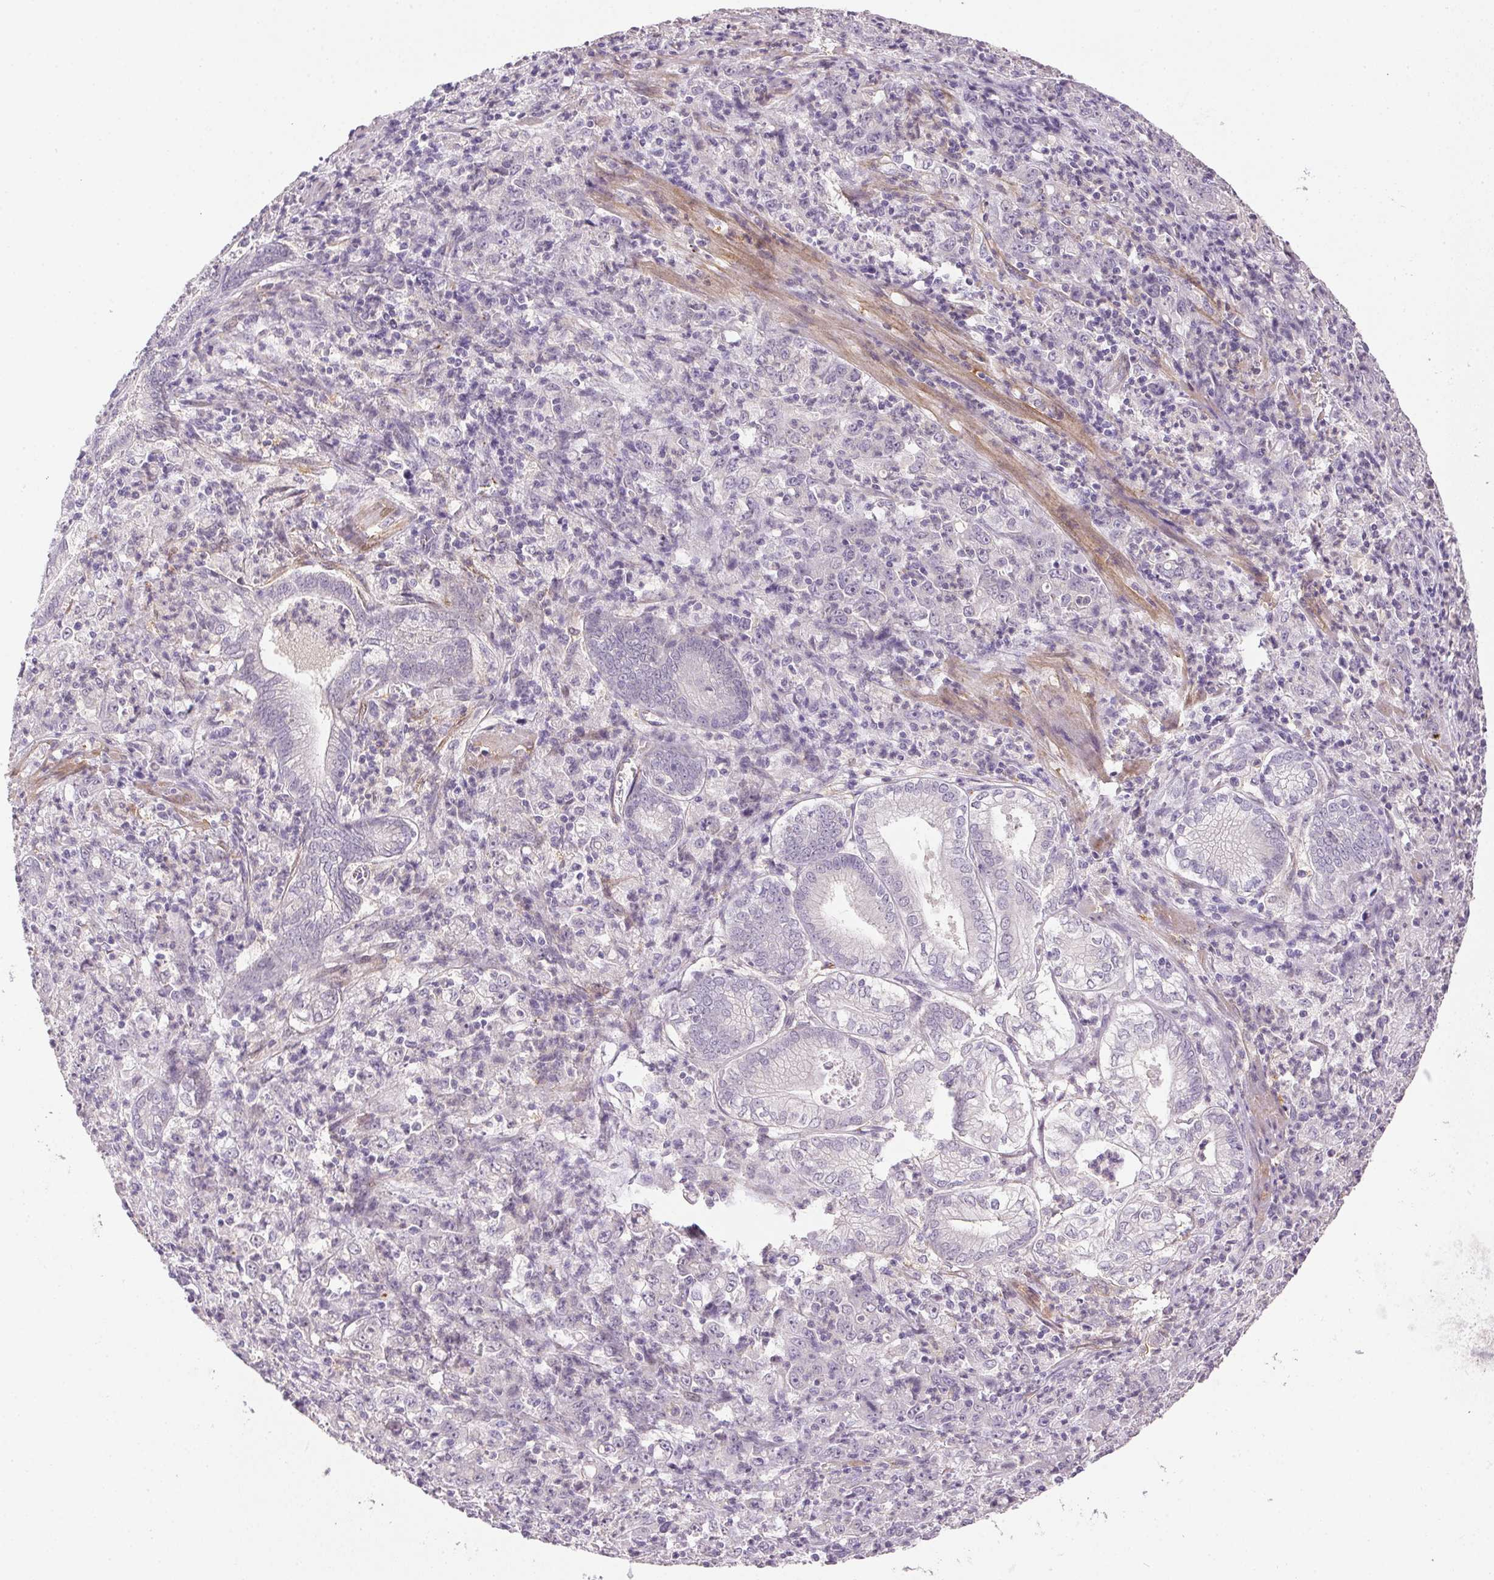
{"staining": {"intensity": "negative", "quantity": "none", "location": "none"}, "tissue": "stomach cancer", "cell_type": "Tumor cells", "image_type": "cancer", "snomed": [{"axis": "morphology", "description": "Adenocarcinoma, NOS"}, {"axis": "topography", "description": "Stomach, lower"}], "caption": "Stomach cancer was stained to show a protein in brown. There is no significant staining in tumor cells.", "gene": "PRL", "patient": {"sex": "female", "age": 71}}